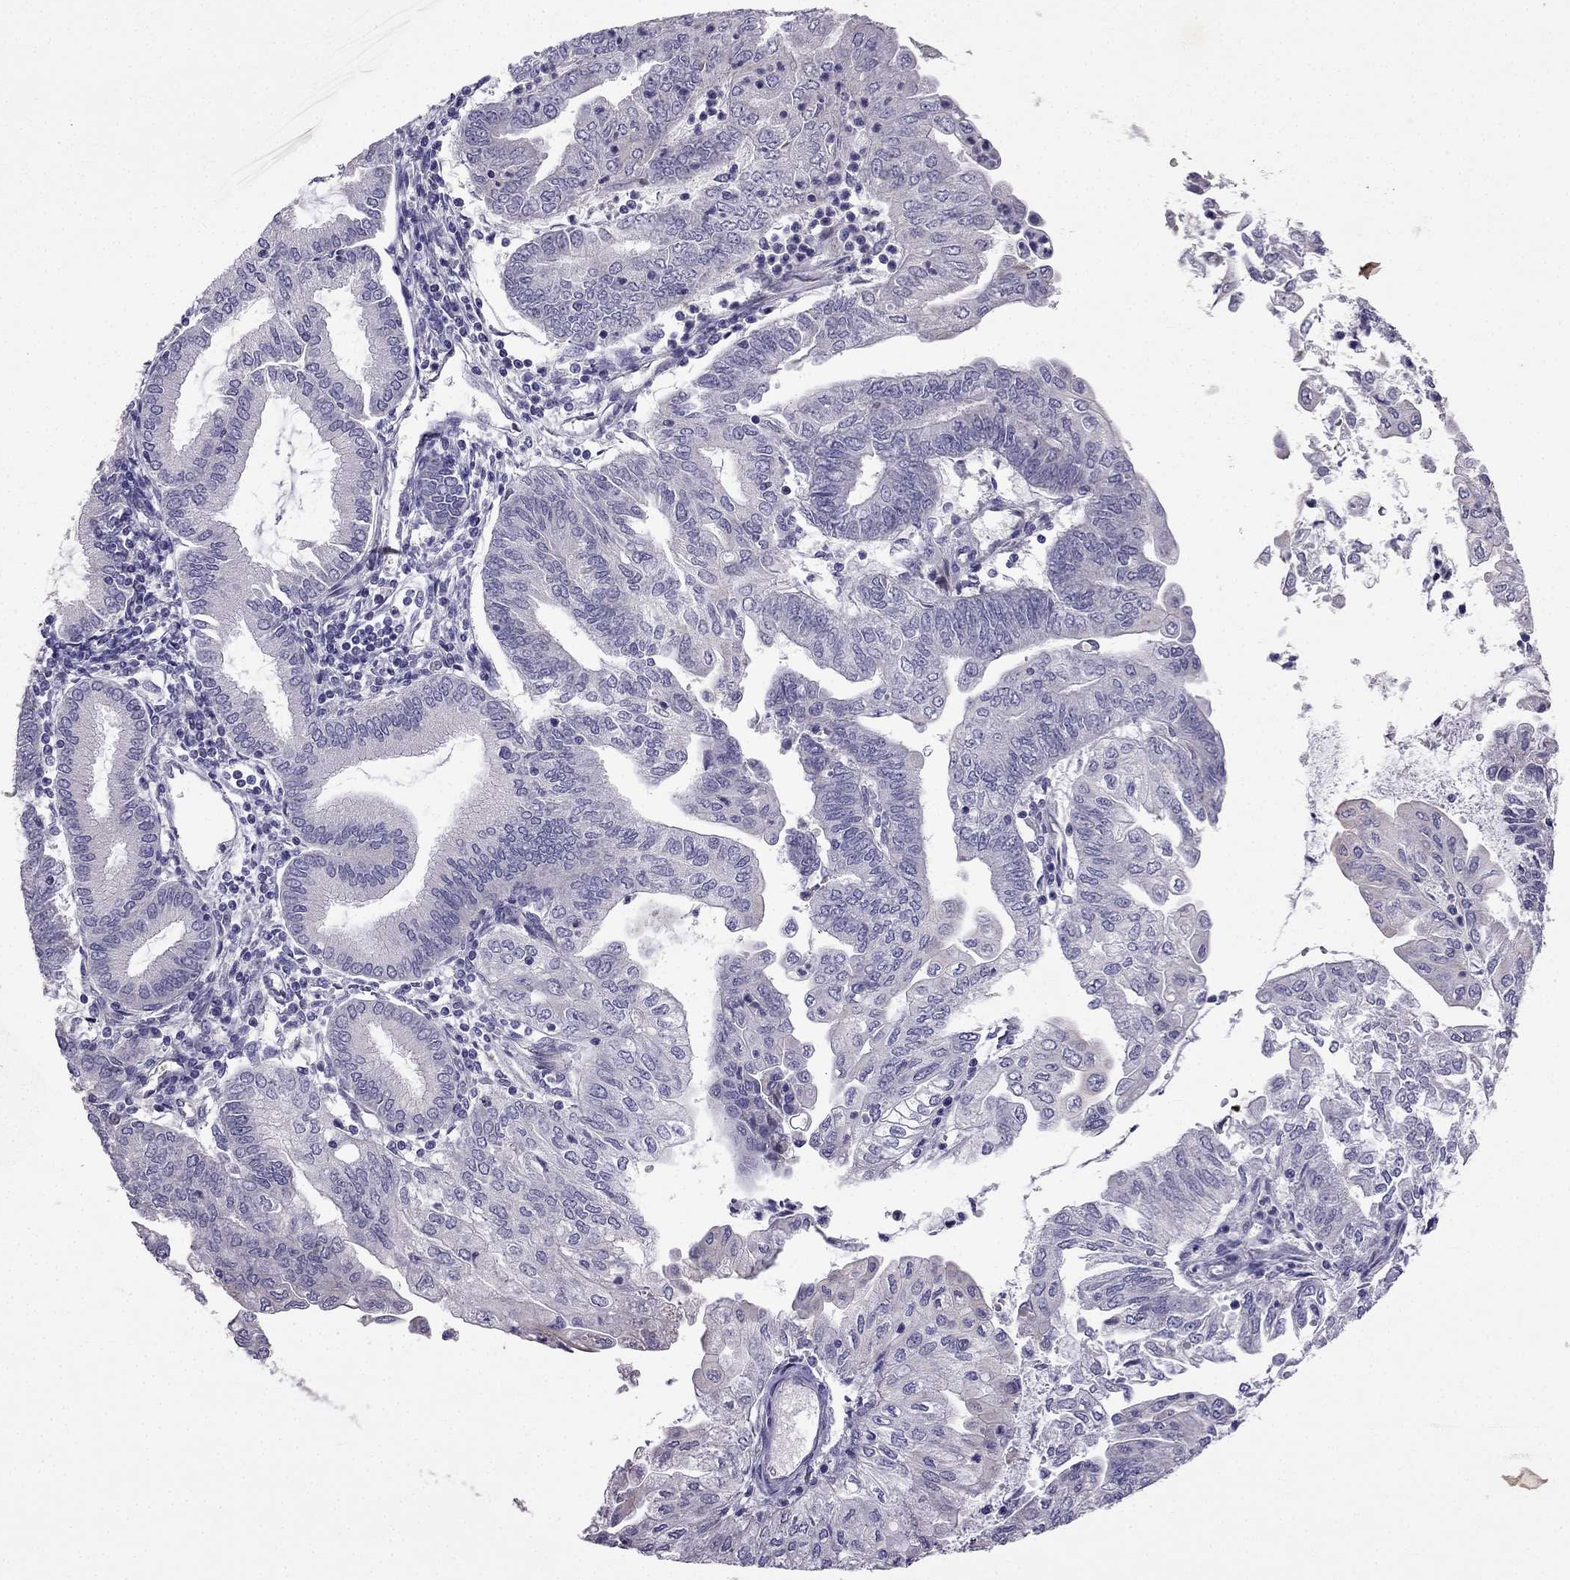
{"staining": {"intensity": "negative", "quantity": "none", "location": "none"}, "tissue": "endometrial cancer", "cell_type": "Tumor cells", "image_type": "cancer", "snomed": [{"axis": "morphology", "description": "Adenocarcinoma, NOS"}, {"axis": "topography", "description": "Endometrium"}], "caption": "Tumor cells are negative for protein expression in human endometrial cancer.", "gene": "SYT5", "patient": {"sex": "female", "age": 55}}